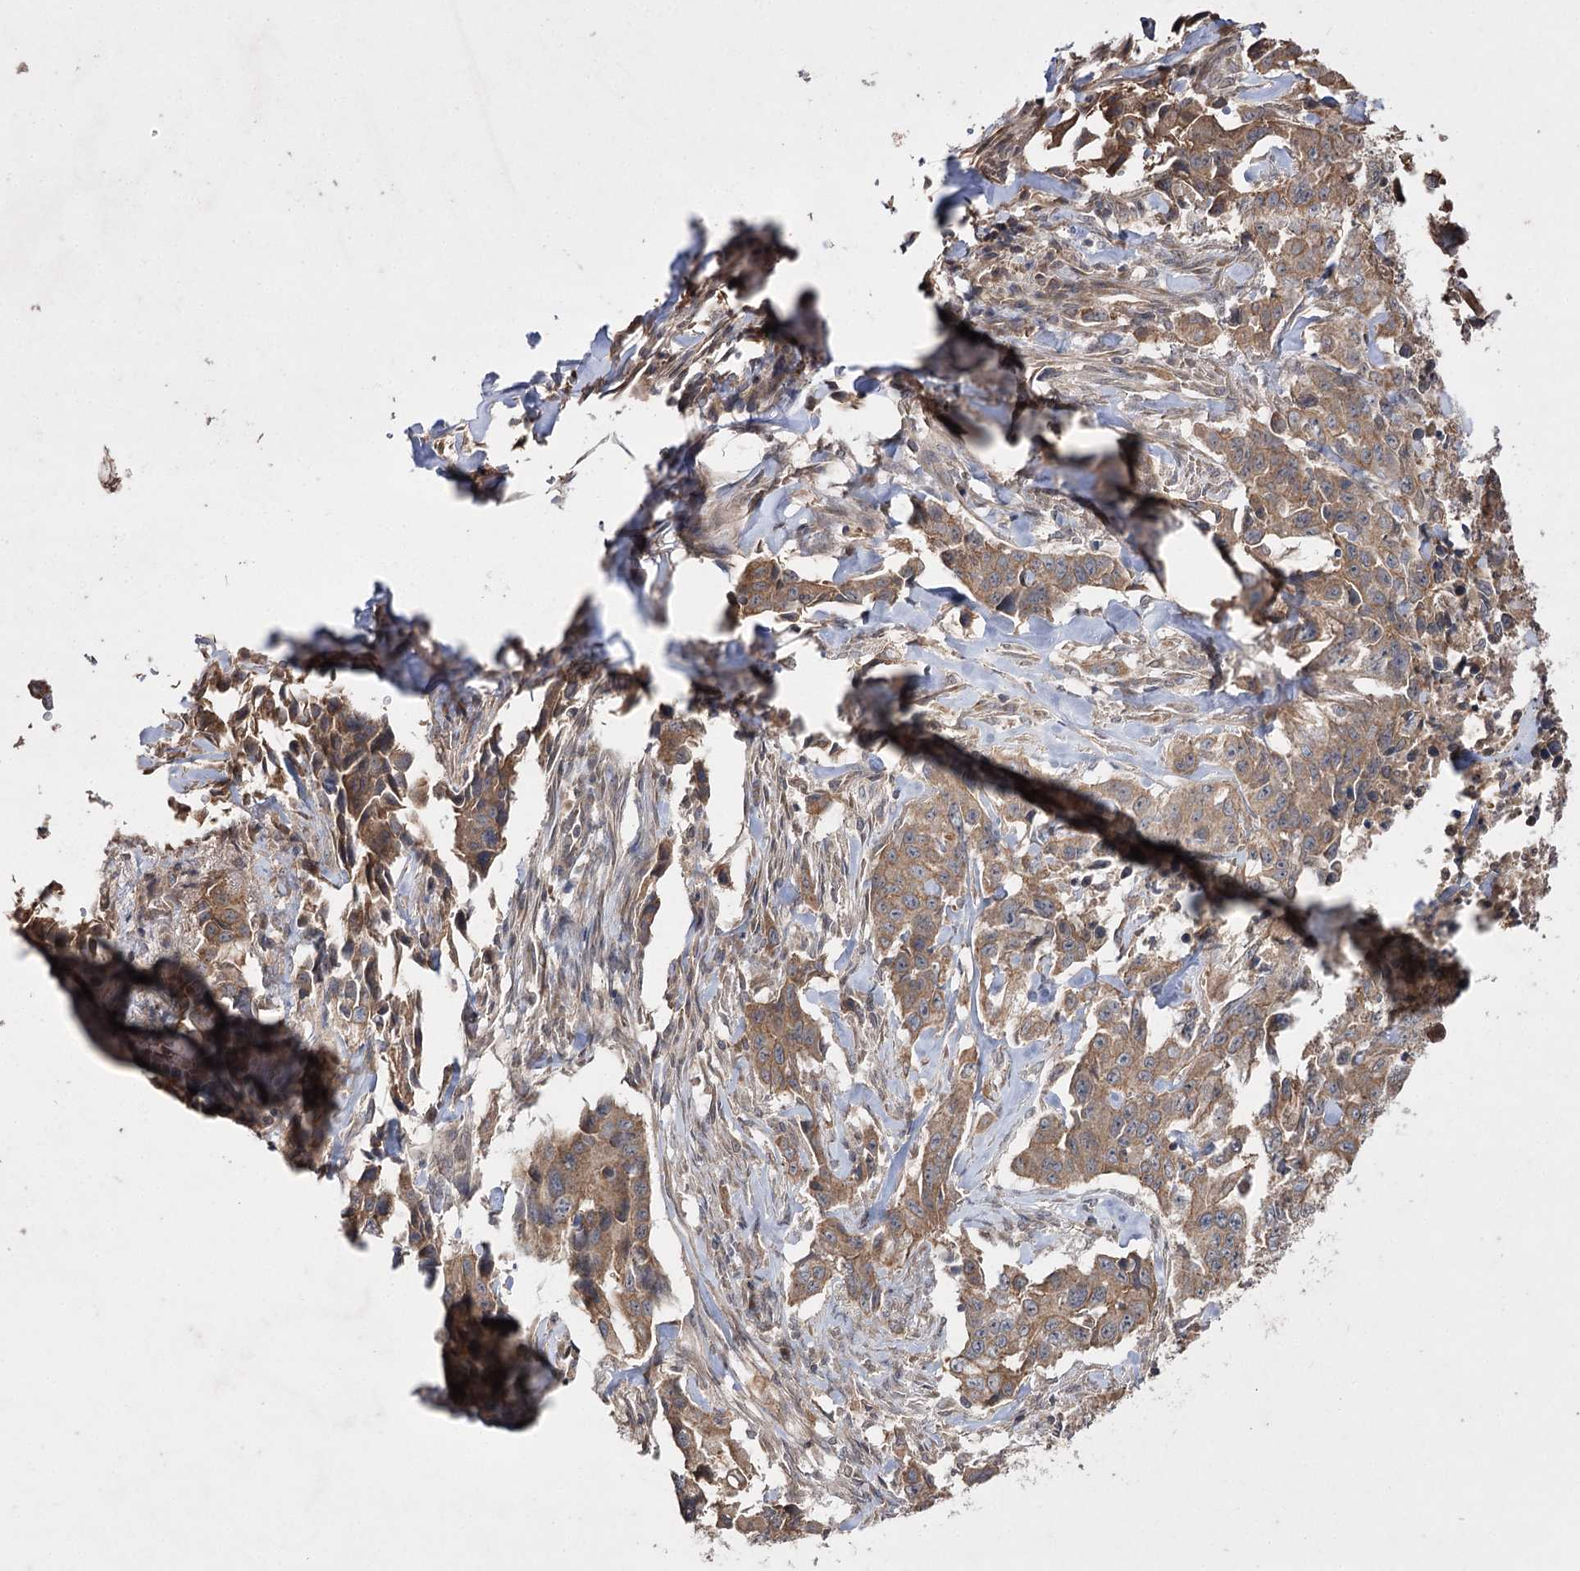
{"staining": {"intensity": "moderate", "quantity": ">75%", "location": "cytoplasmic/membranous"}, "tissue": "lung cancer", "cell_type": "Tumor cells", "image_type": "cancer", "snomed": [{"axis": "morphology", "description": "Adenocarcinoma, NOS"}, {"axis": "topography", "description": "Lung"}], "caption": "The histopathology image shows staining of lung cancer, revealing moderate cytoplasmic/membranous protein staining (brown color) within tumor cells.", "gene": "FANCL", "patient": {"sex": "female", "age": 51}}